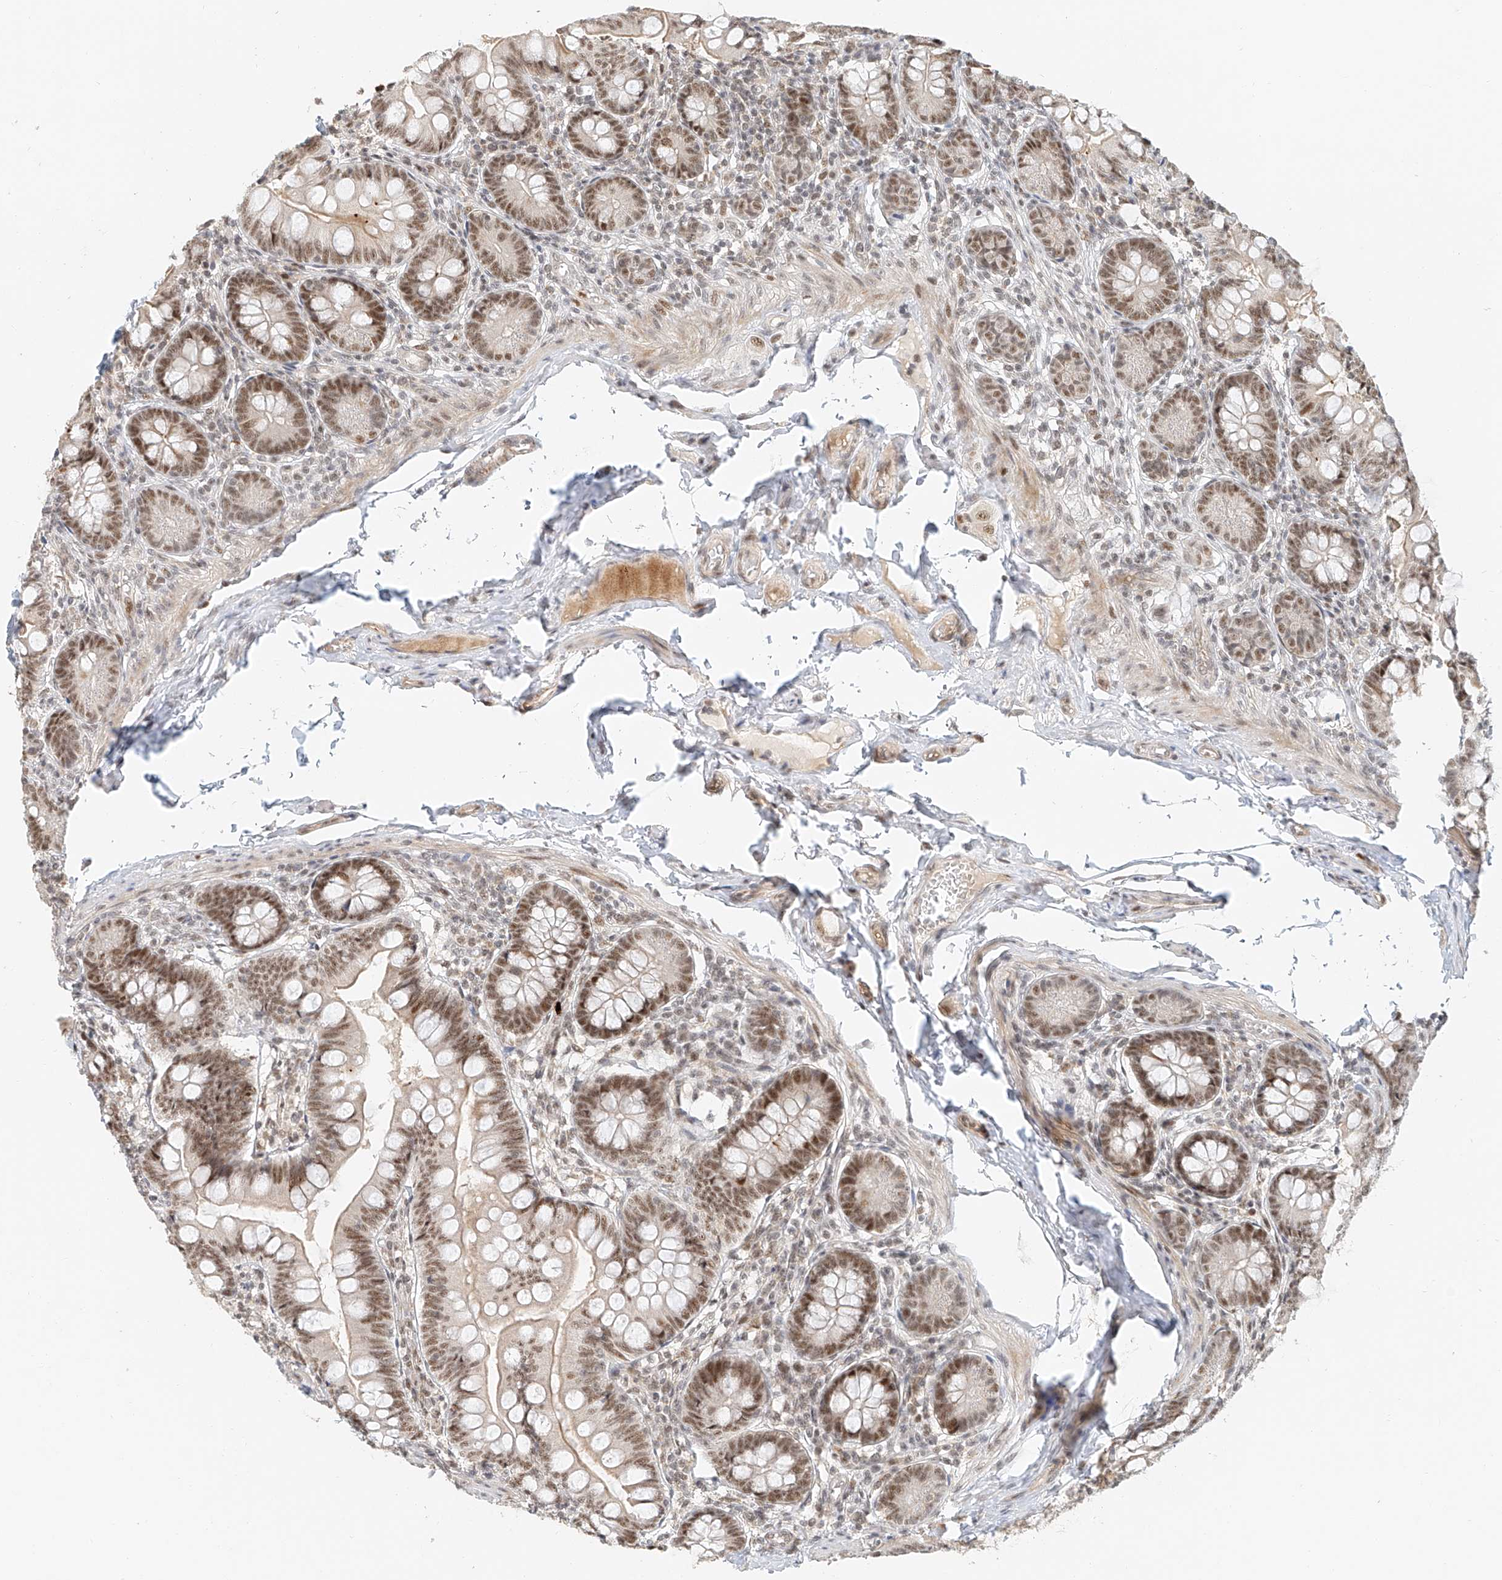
{"staining": {"intensity": "moderate", "quantity": ">75%", "location": "nuclear"}, "tissue": "small intestine", "cell_type": "Glandular cells", "image_type": "normal", "snomed": [{"axis": "morphology", "description": "Normal tissue, NOS"}, {"axis": "topography", "description": "Small intestine"}], "caption": "Protein expression analysis of normal small intestine demonstrates moderate nuclear expression in about >75% of glandular cells.", "gene": "CXorf58", "patient": {"sex": "male", "age": 7}}